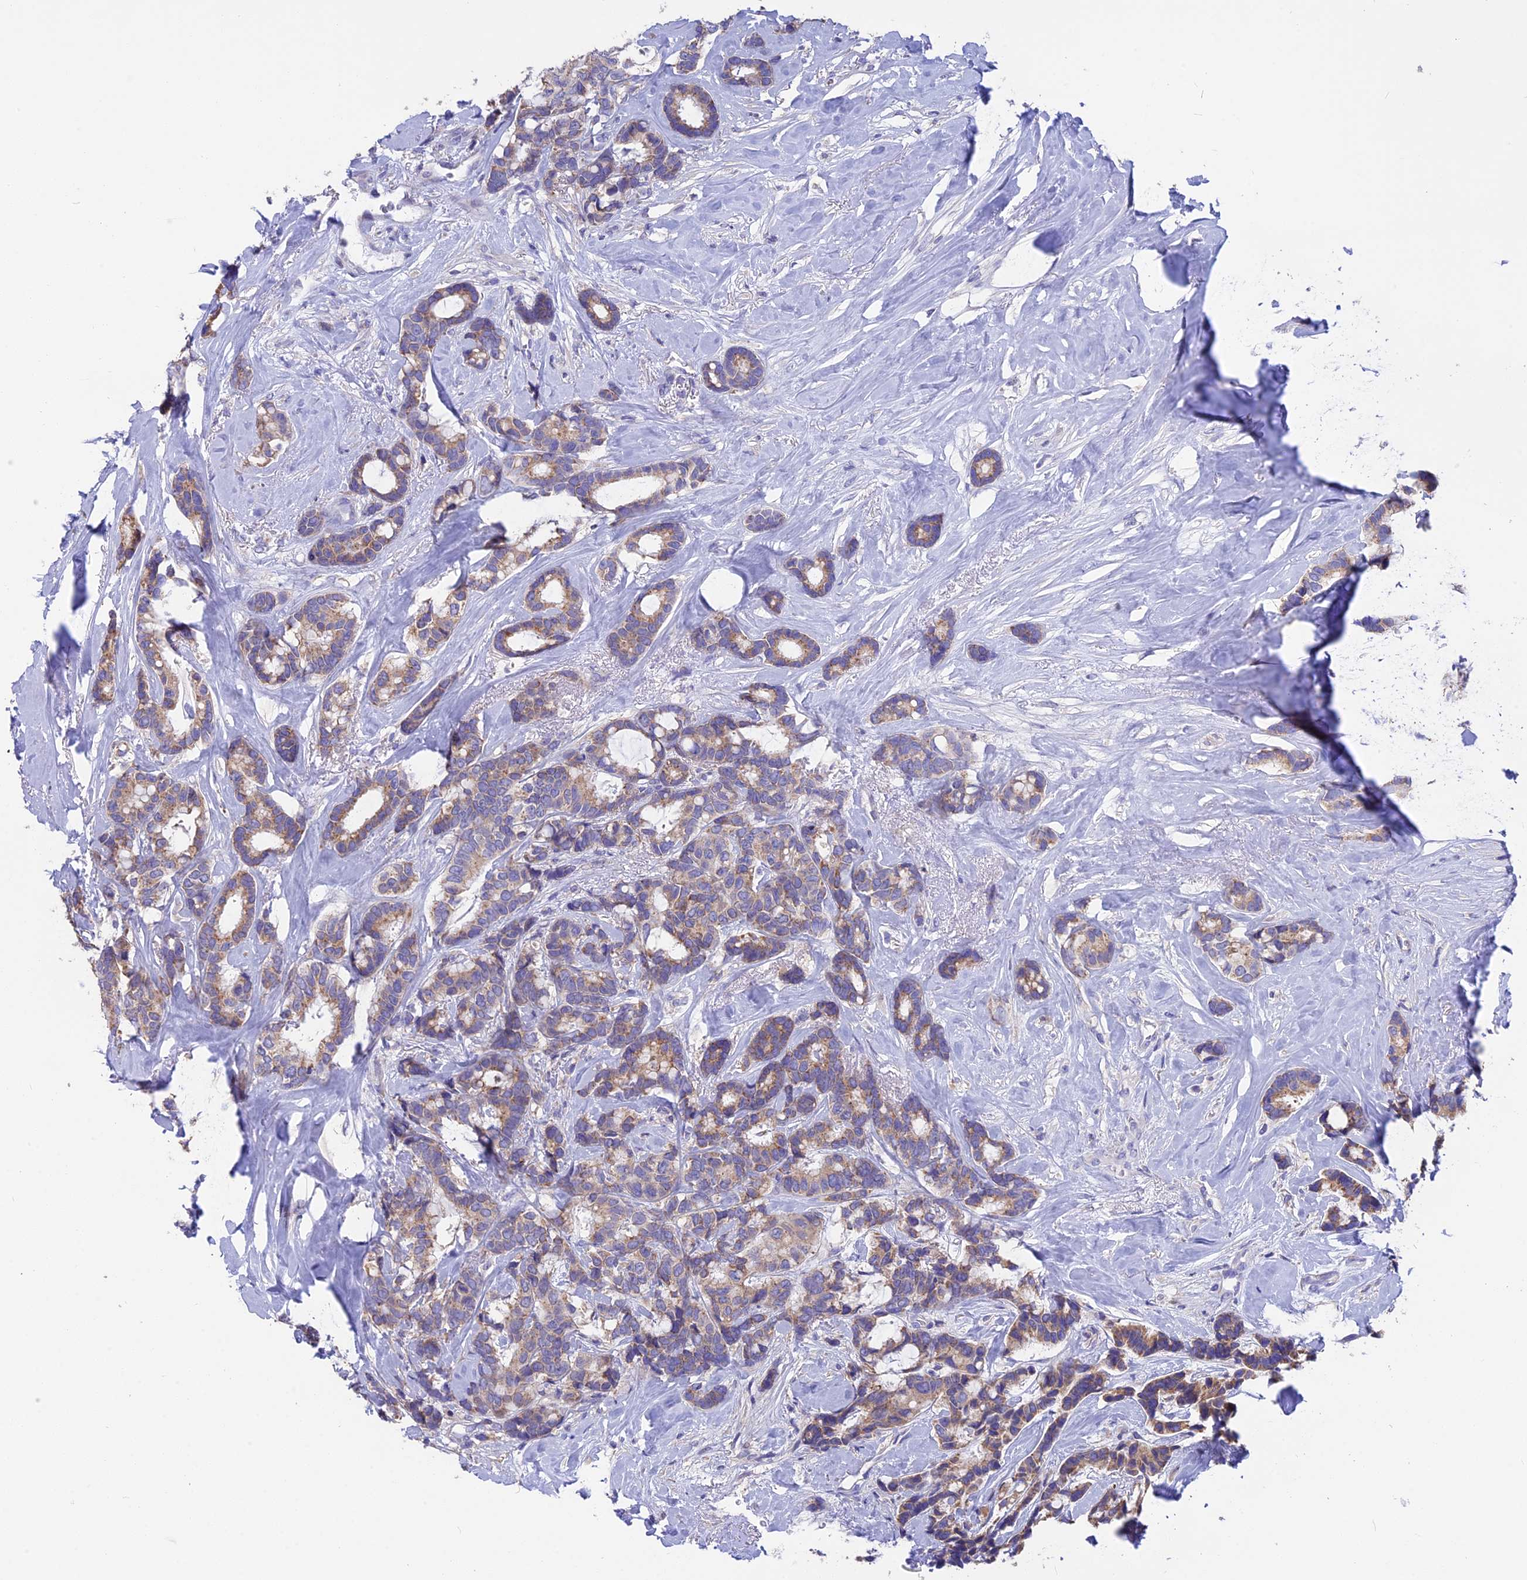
{"staining": {"intensity": "moderate", "quantity": ">75%", "location": "cytoplasmic/membranous"}, "tissue": "breast cancer", "cell_type": "Tumor cells", "image_type": "cancer", "snomed": [{"axis": "morphology", "description": "Duct carcinoma"}, {"axis": "topography", "description": "Breast"}], "caption": "Immunohistochemistry micrograph of breast cancer stained for a protein (brown), which reveals medium levels of moderate cytoplasmic/membranous positivity in approximately >75% of tumor cells.", "gene": "CYP2U1", "patient": {"sex": "female", "age": 87}}